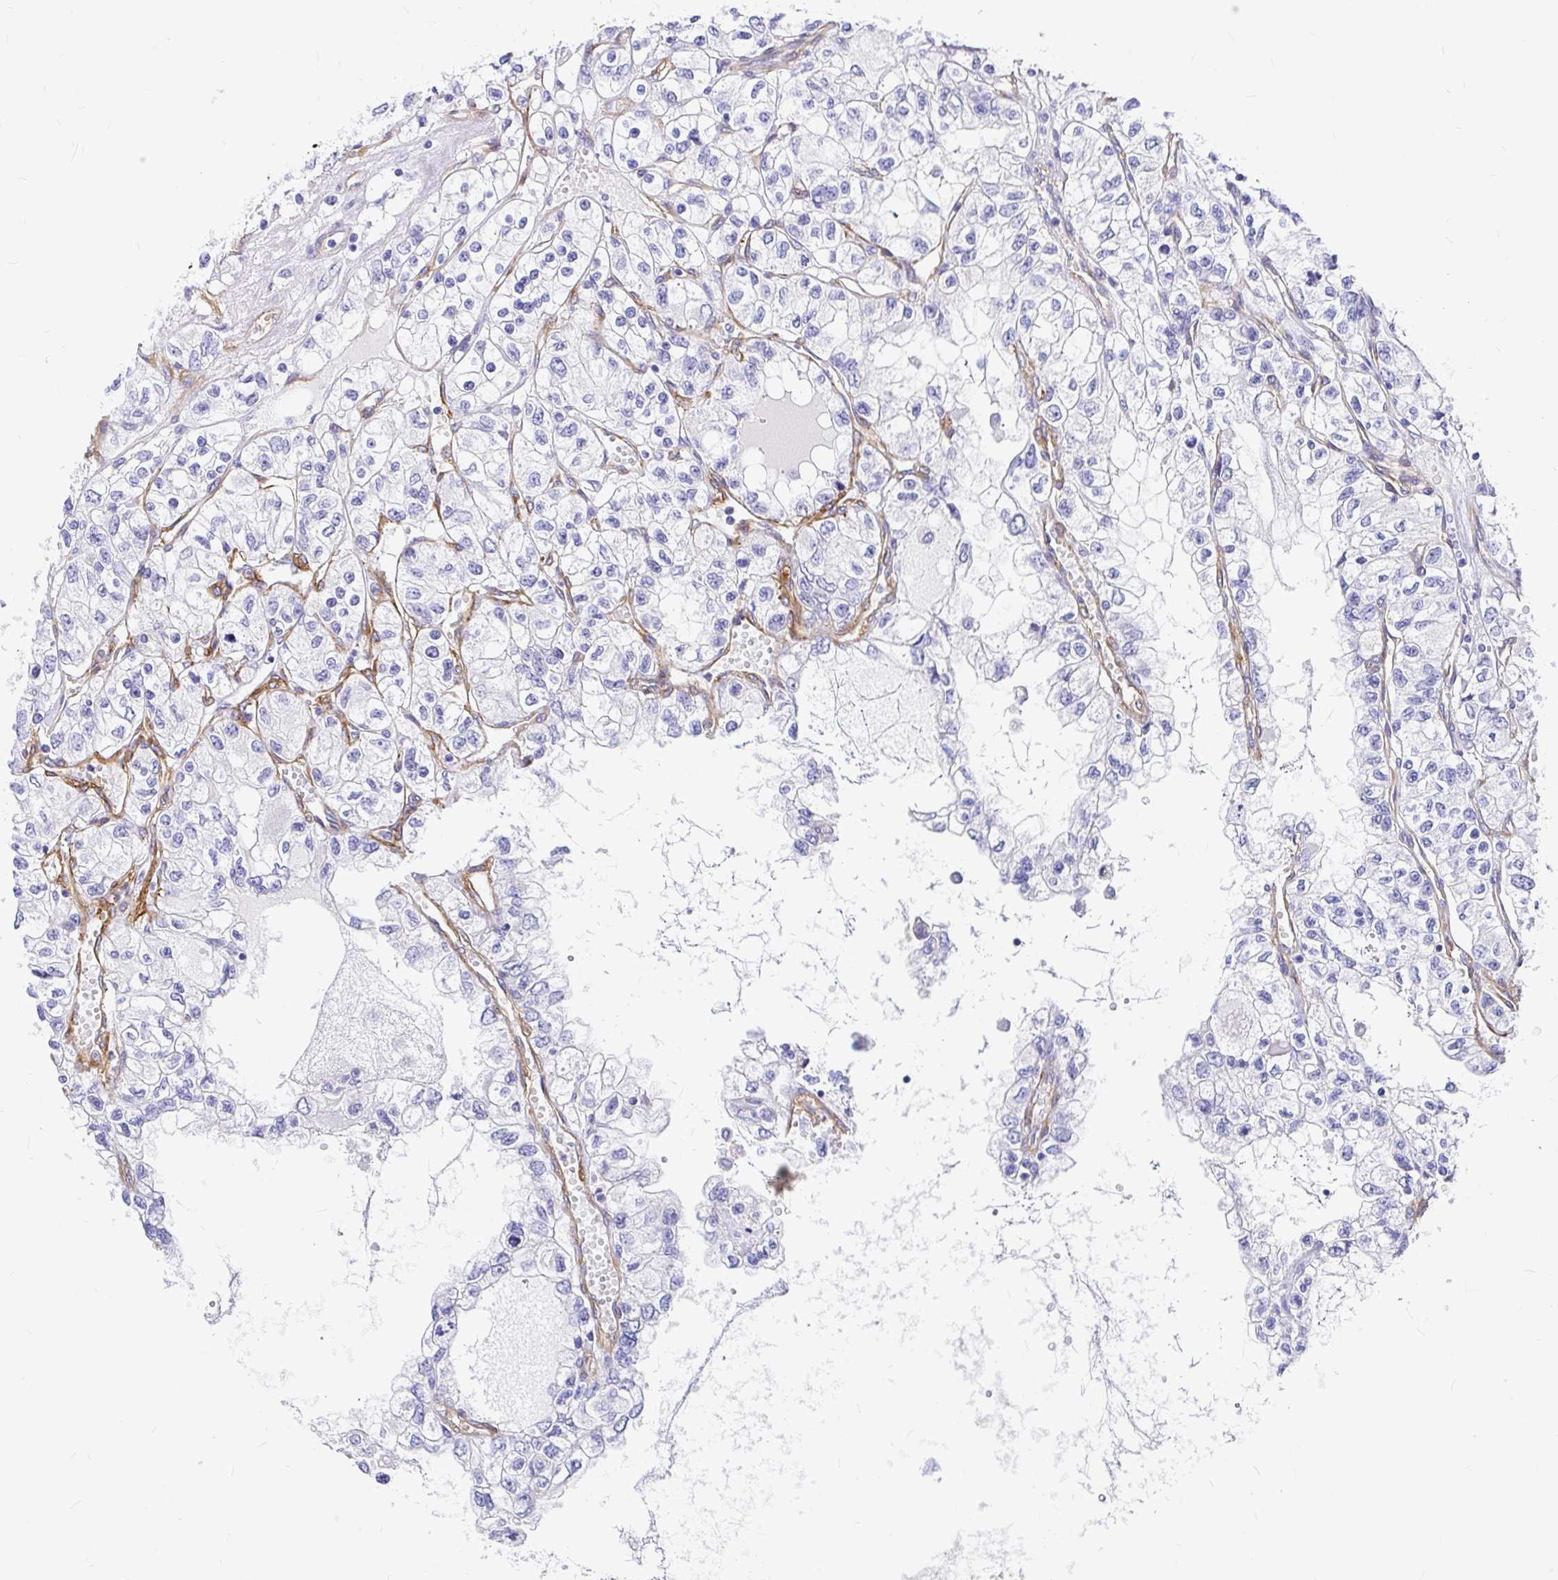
{"staining": {"intensity": "negative", "quantity": "none", "location": "none"}, "tissue": "renal cancer", "cell_type": "Tumor cells", "image_type": "cancer", "snomed": [{"axis": "morphology", "description": "Adenocarcinoma, NOS"}, {"axis": "topography", "description": "Kidney"}], "caption": "A photomicrograph of human renal adenocarcinoma is negative for staining in tumor cells.", "gene": "MYO1B", "patient": {"sex": "female", "age": 59}}